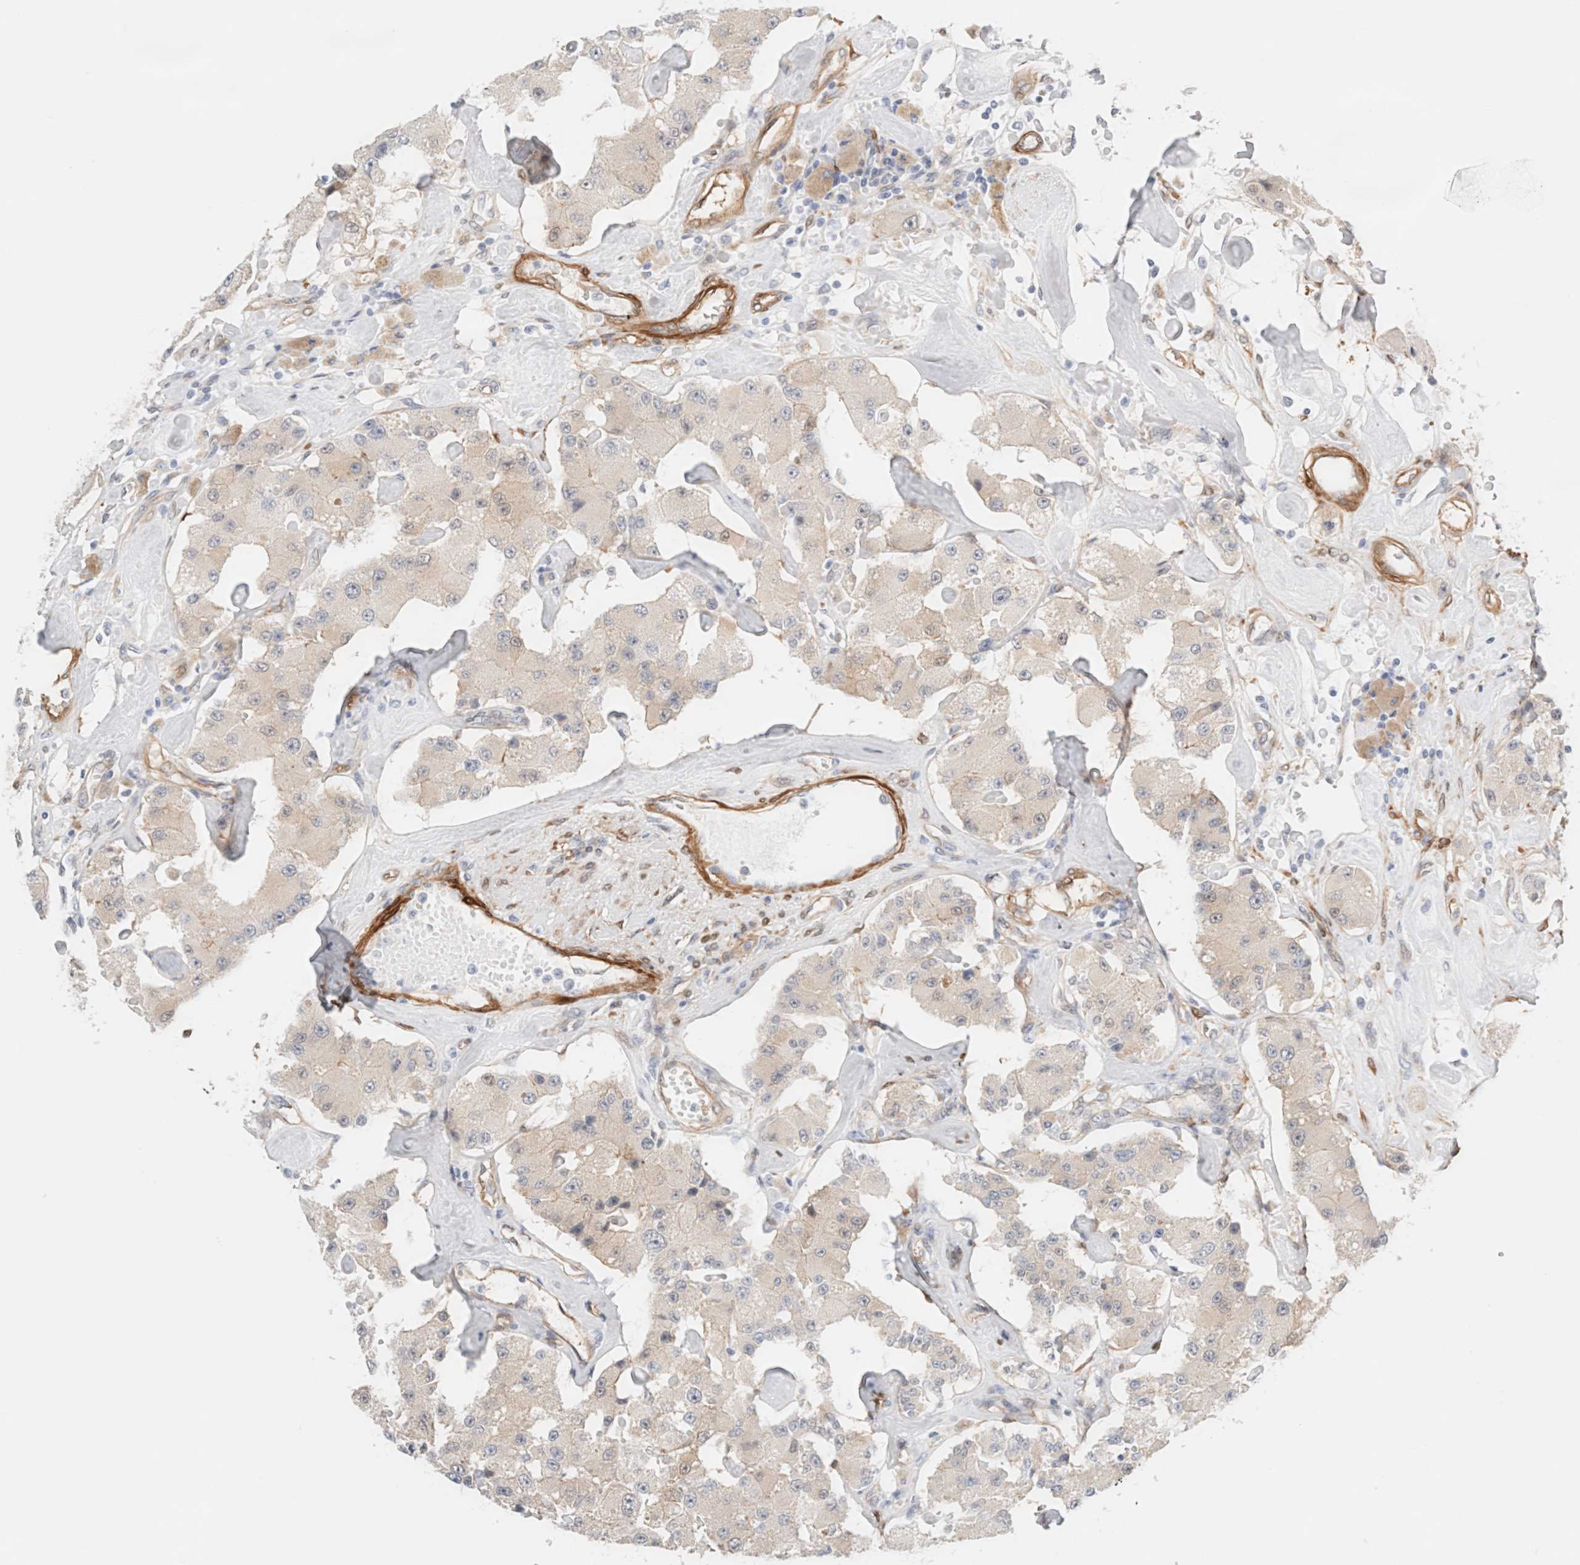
{"staining": {"intensity": "negative", "quantity": "none", "location": "none"}, "tissue": "carcinoid", "cell_type": "Tumor cells", "image_type": "cancer", "snomed": [{"axis": "morphology", "description": "Carcinoid, malignant, NOS"}, {"axis": "topography", "description": "Pancreas"}], "caption": "Image shows no protein staining in tumor cells of carcinoid tissue. (DAB immunohistochemistry with hematoxylin counter stain).", "gene": "LMCD1", "patient": {"sex": "male", "age": 41}}